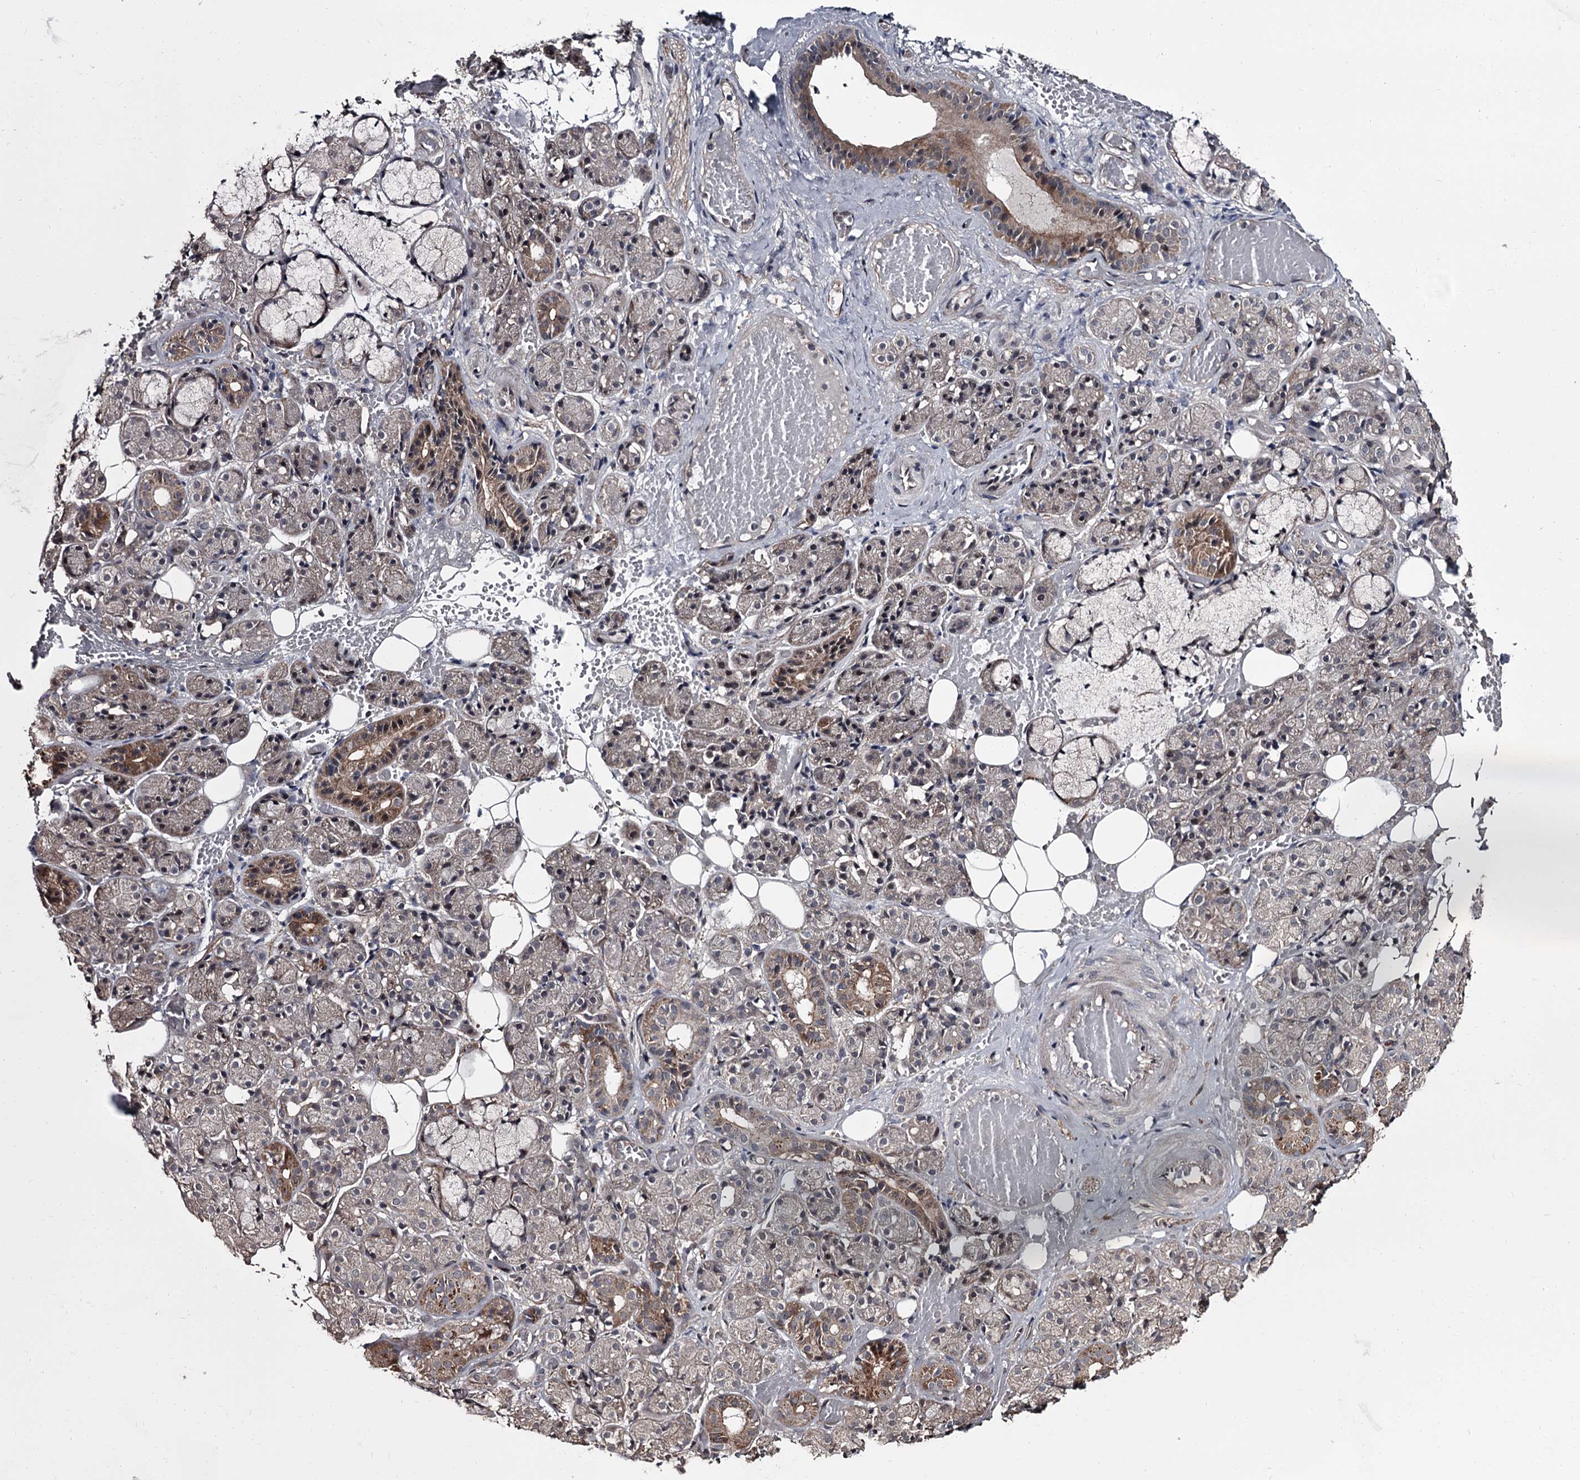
{"staining": {"intensity": "moderate", "quantity": "<25%", "location": "cytoplasmic/membranous"}, "tissue": "salivary gland", "cell_type": "Glandular cells", "image_type": "normal", "snomed": [{"axis": "morphology", "description": "Normal tissue, NOS"}, {"axis": "topography", "description": "Salivary gland"}], "caption": "Immunohistochemical staining of normal human salivary gland reveals low levels of moderate cytoplasmic/membranous expression in approximately <25% of glandular cells. (DAB (3,3'-diaminobenzidine) = brown stain, brightfield microscopy at high magnification).", "gene": "CDC42EP2", "patient": {"sex": "male", "age": 63}}